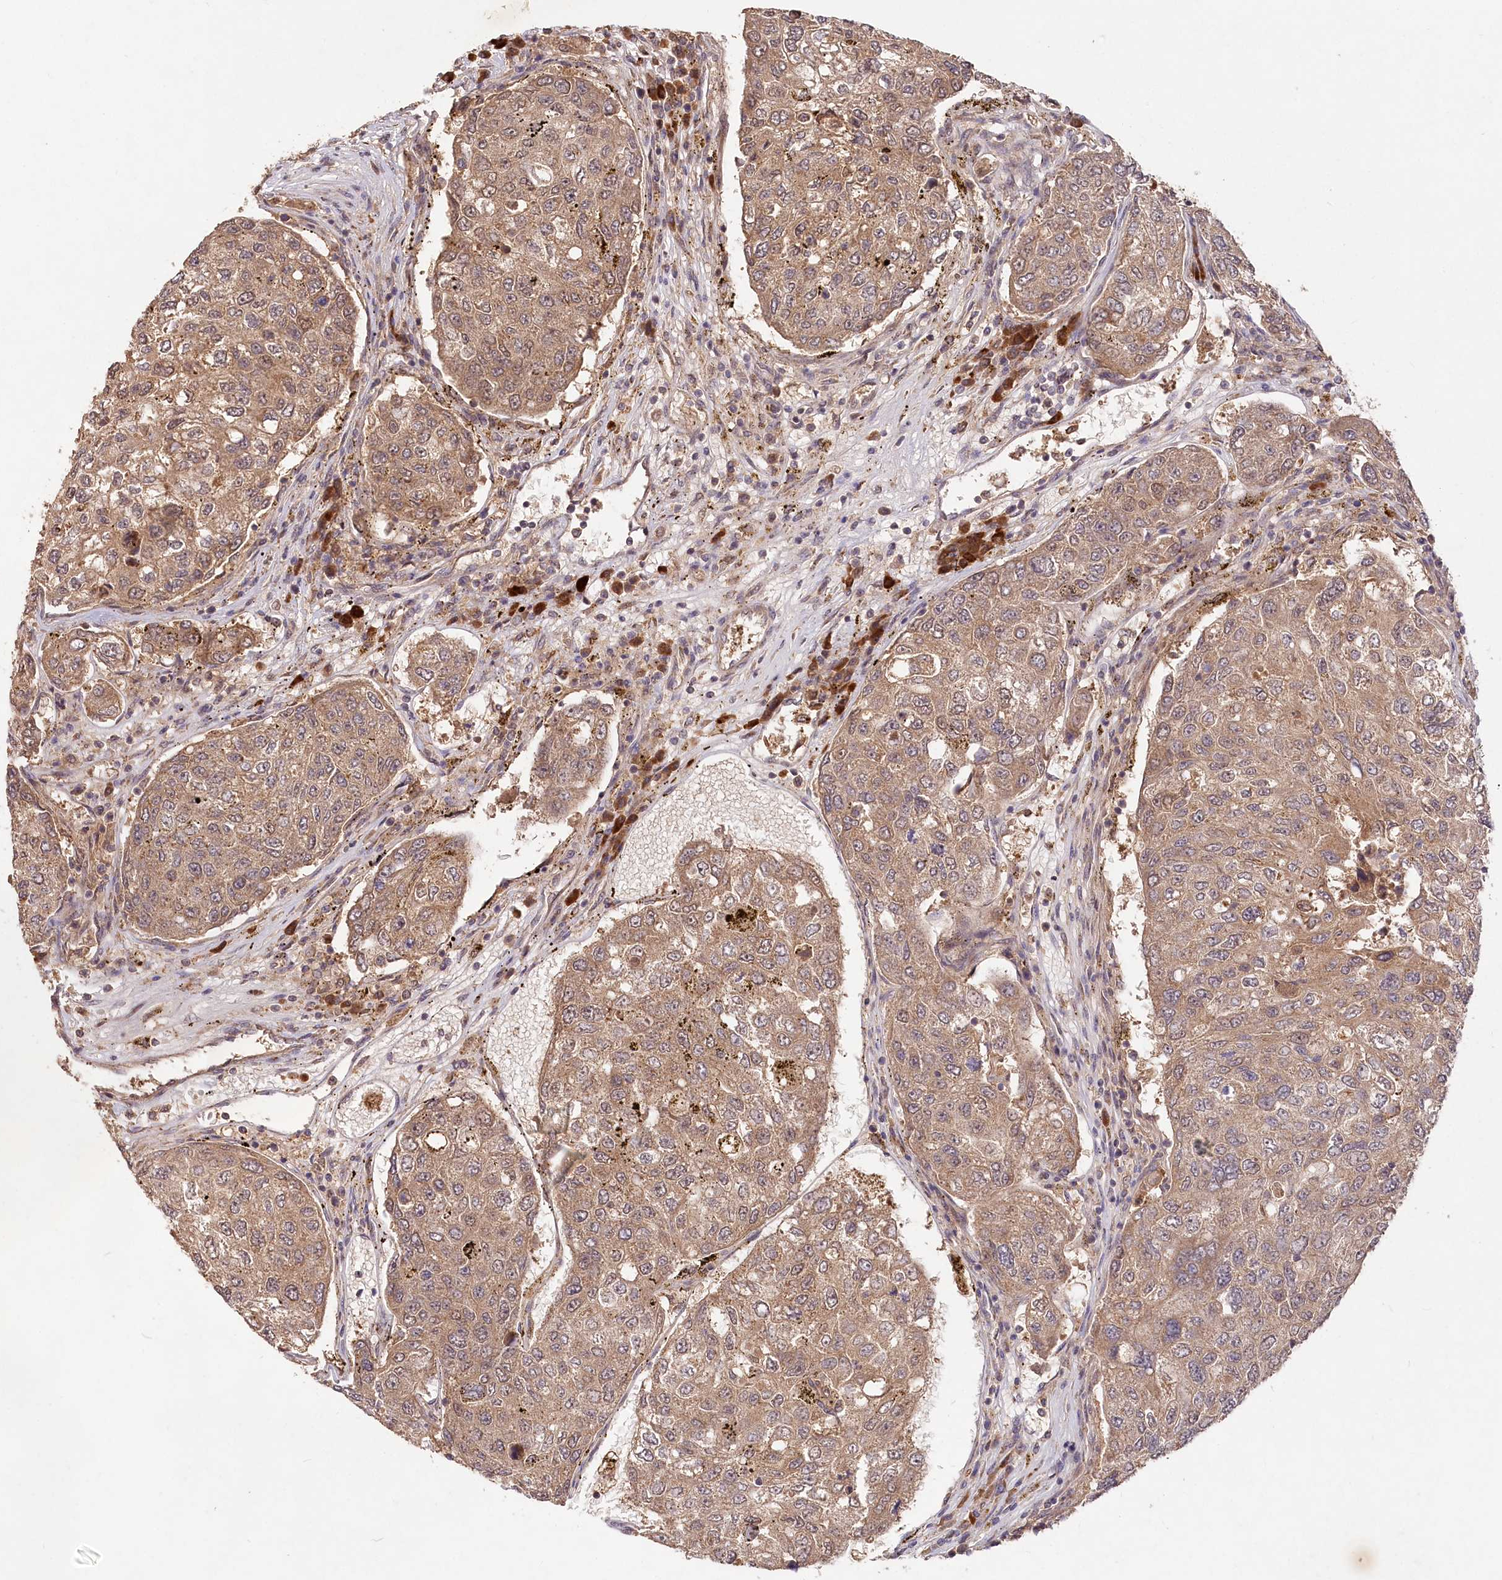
{"staining": {"intensity": "moderate", "quantity": ">75%", "location": "cytoplasmic/membranous"}, "tissue": "urothelial cancer", "cell_type": "Tumor cells", "image_type": "cancer", "snomed": [{"axis": "morphology", "description": "Urothelial carcinoma, High grade"}, {"axis": "topography", "description": "Lymph node"}, {"axis": "topography", "description": "Urinary bladder"}], "caption": "This micrograph reveals IHC staining of human high-grade urothelial carcinoma, with medium moderate cytoplasmic/membranous expression in approximately >75% of tumor cells.", "gene": "IRAK1BP1", "patient": {"sex": "male", "age": 51}}